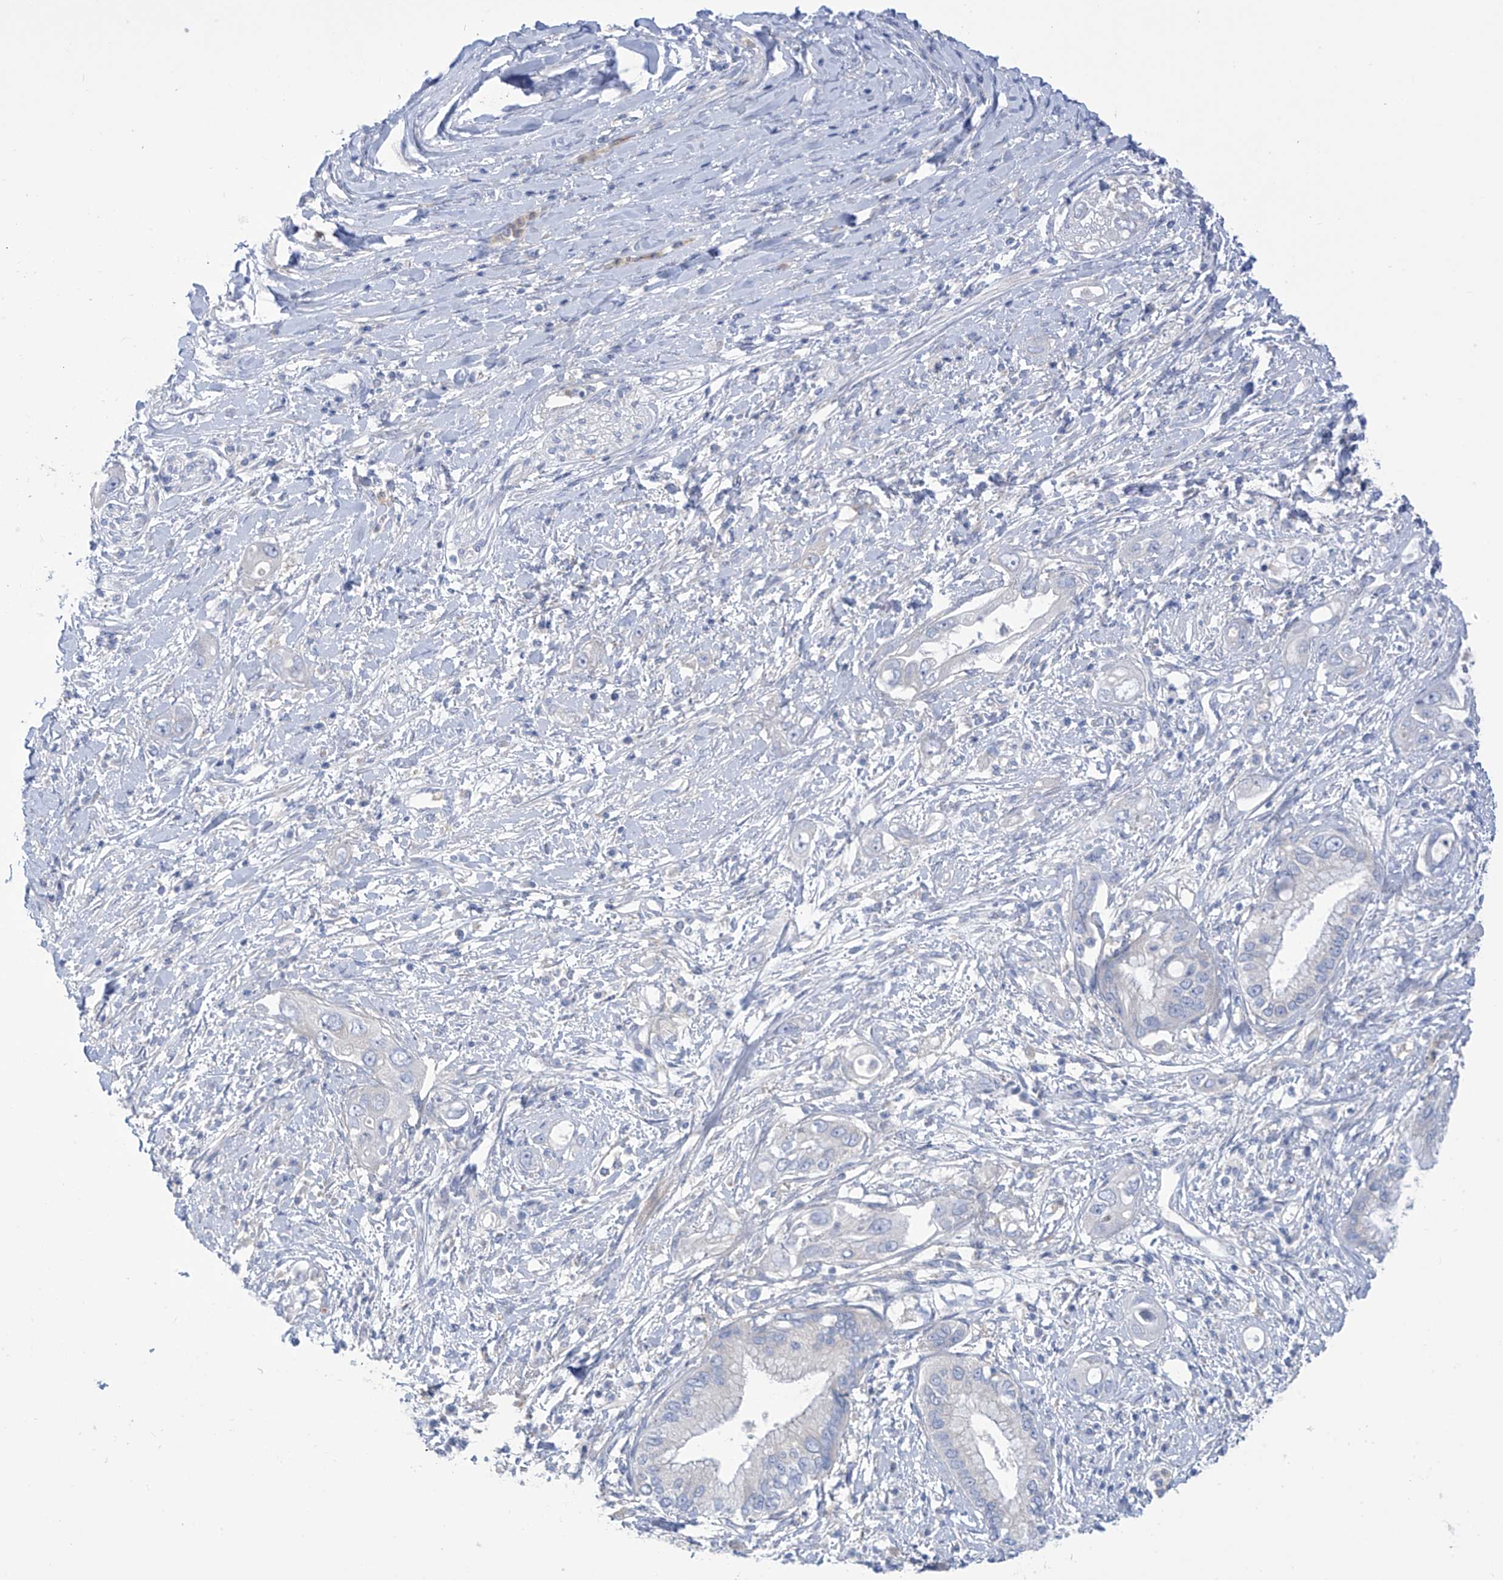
{"staining": {"intensity": "negative", "quantity": "none", "location": "none"}, "tissue": "pancreatic cancer", "cell_type": "Tumor cells", "image_type": "cancer", "snomed": [{"axis": "morphology", "description": "Inflammation, NOS"}, {"axis": "morphology", "description": "Adenocarcinoma, NOS"}, {"axis": "topography", "description": "Pancreas"}], "caption": "The immunohistochemistry histopathology image has no significant positivity in tumor cells of adenocarcinoma (pancreatic) tissue. (DAB (3,3'-diaminobenzidine) immunohistochemistry (IHC), high magnification).", "gene": "FABP2", "patient": {"sex": "female", "age": 56}}